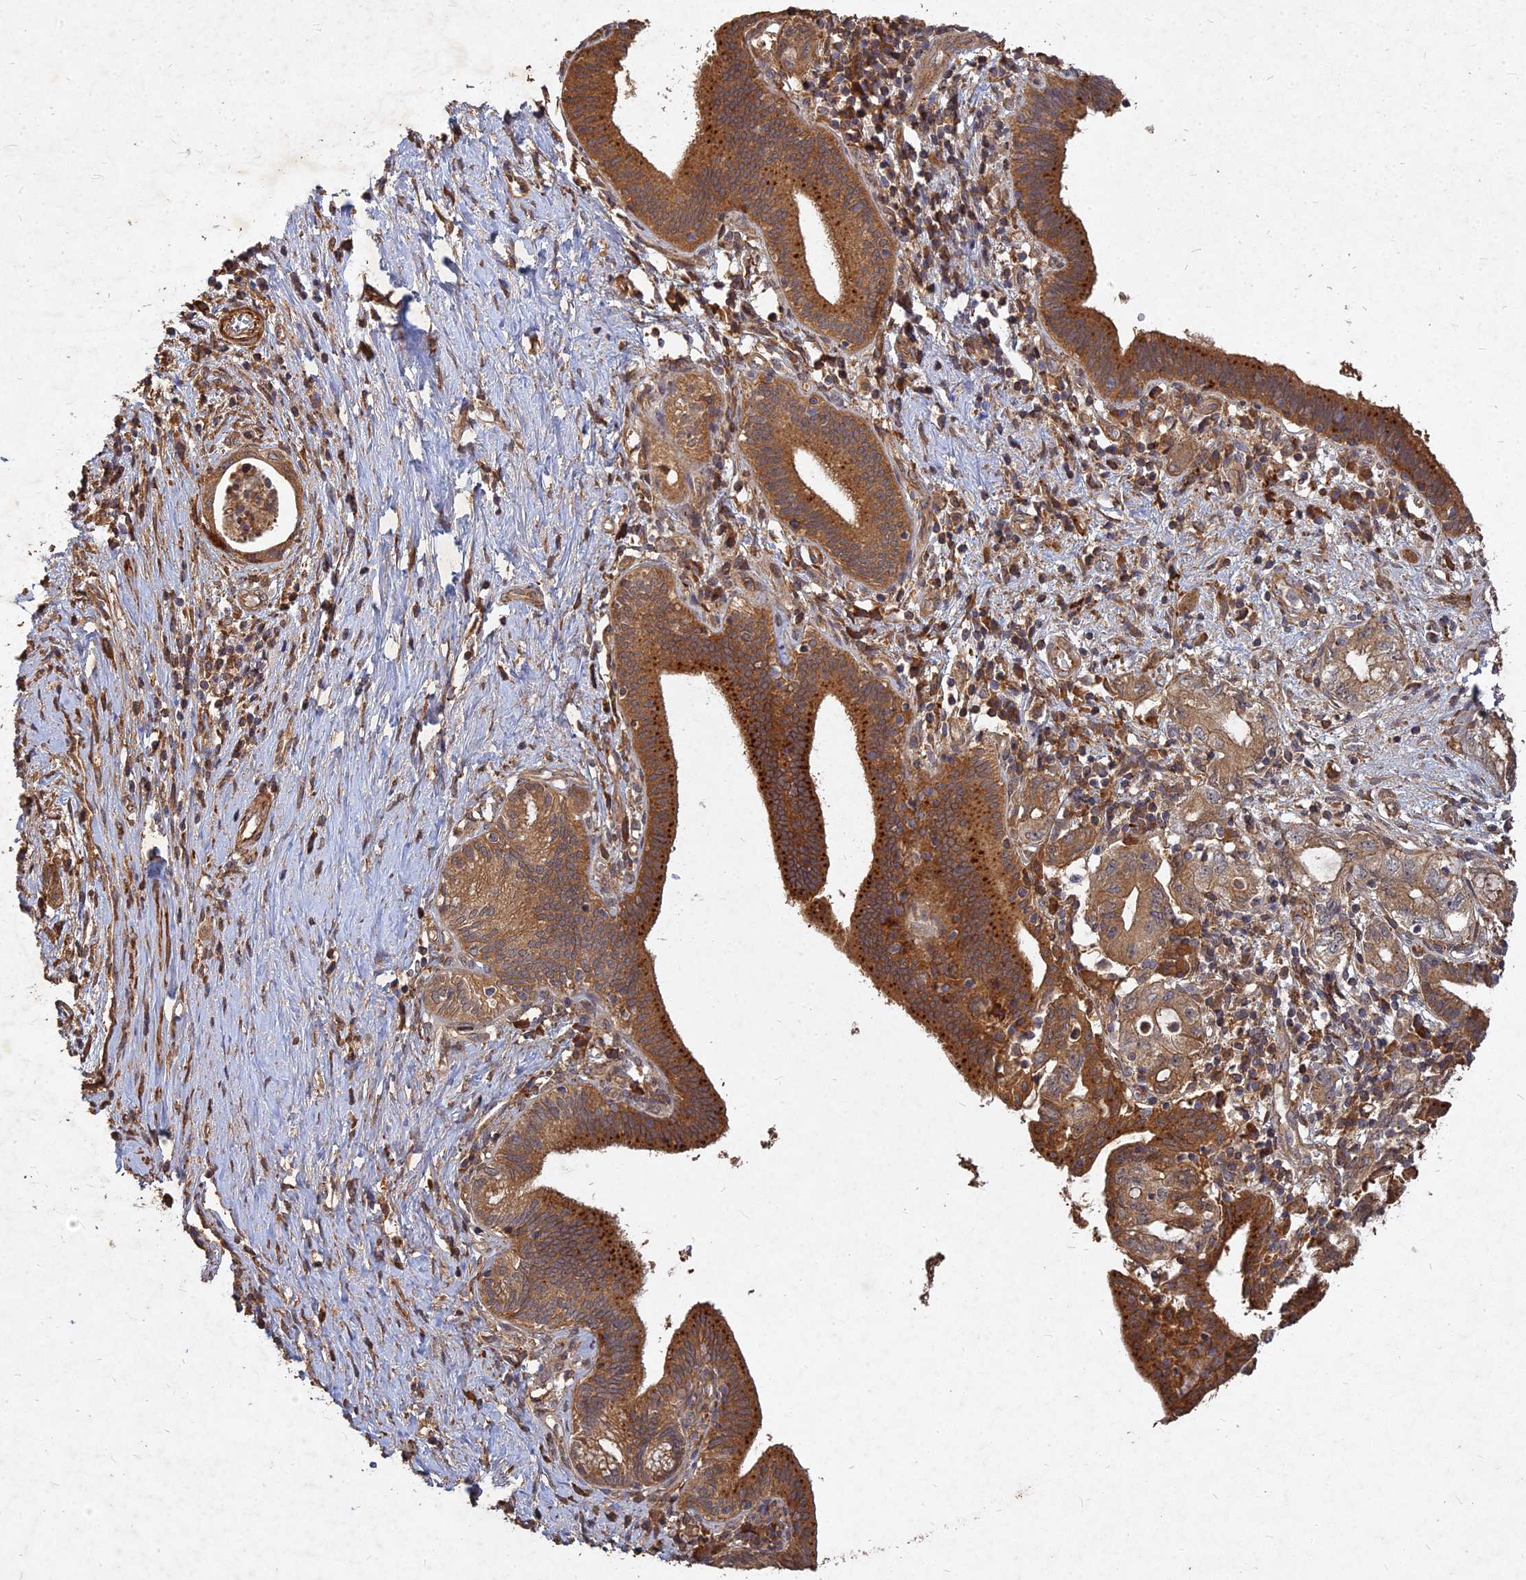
{"staining": {"intensity": "moderate", "quantity": ">75%", "location": "cytoplasmic/membranous"}, "tissue": "pancreatic cancer", "cell_type": "Tumor cells", "image_type": "cancer", "snomed": [{"axis": "morphology", "description": "Adenocarcinoma, NOS"}, {"axis": "topography", "description": "Pancreas"}], "caption": "A brown stain highlights moderate cytoplasmic/membranous positivity of a protein in human pancreatic adenocarcinoma tumor cells.", "gene": "UBE2W", "patient": {"sex": "female", "age": 73}}